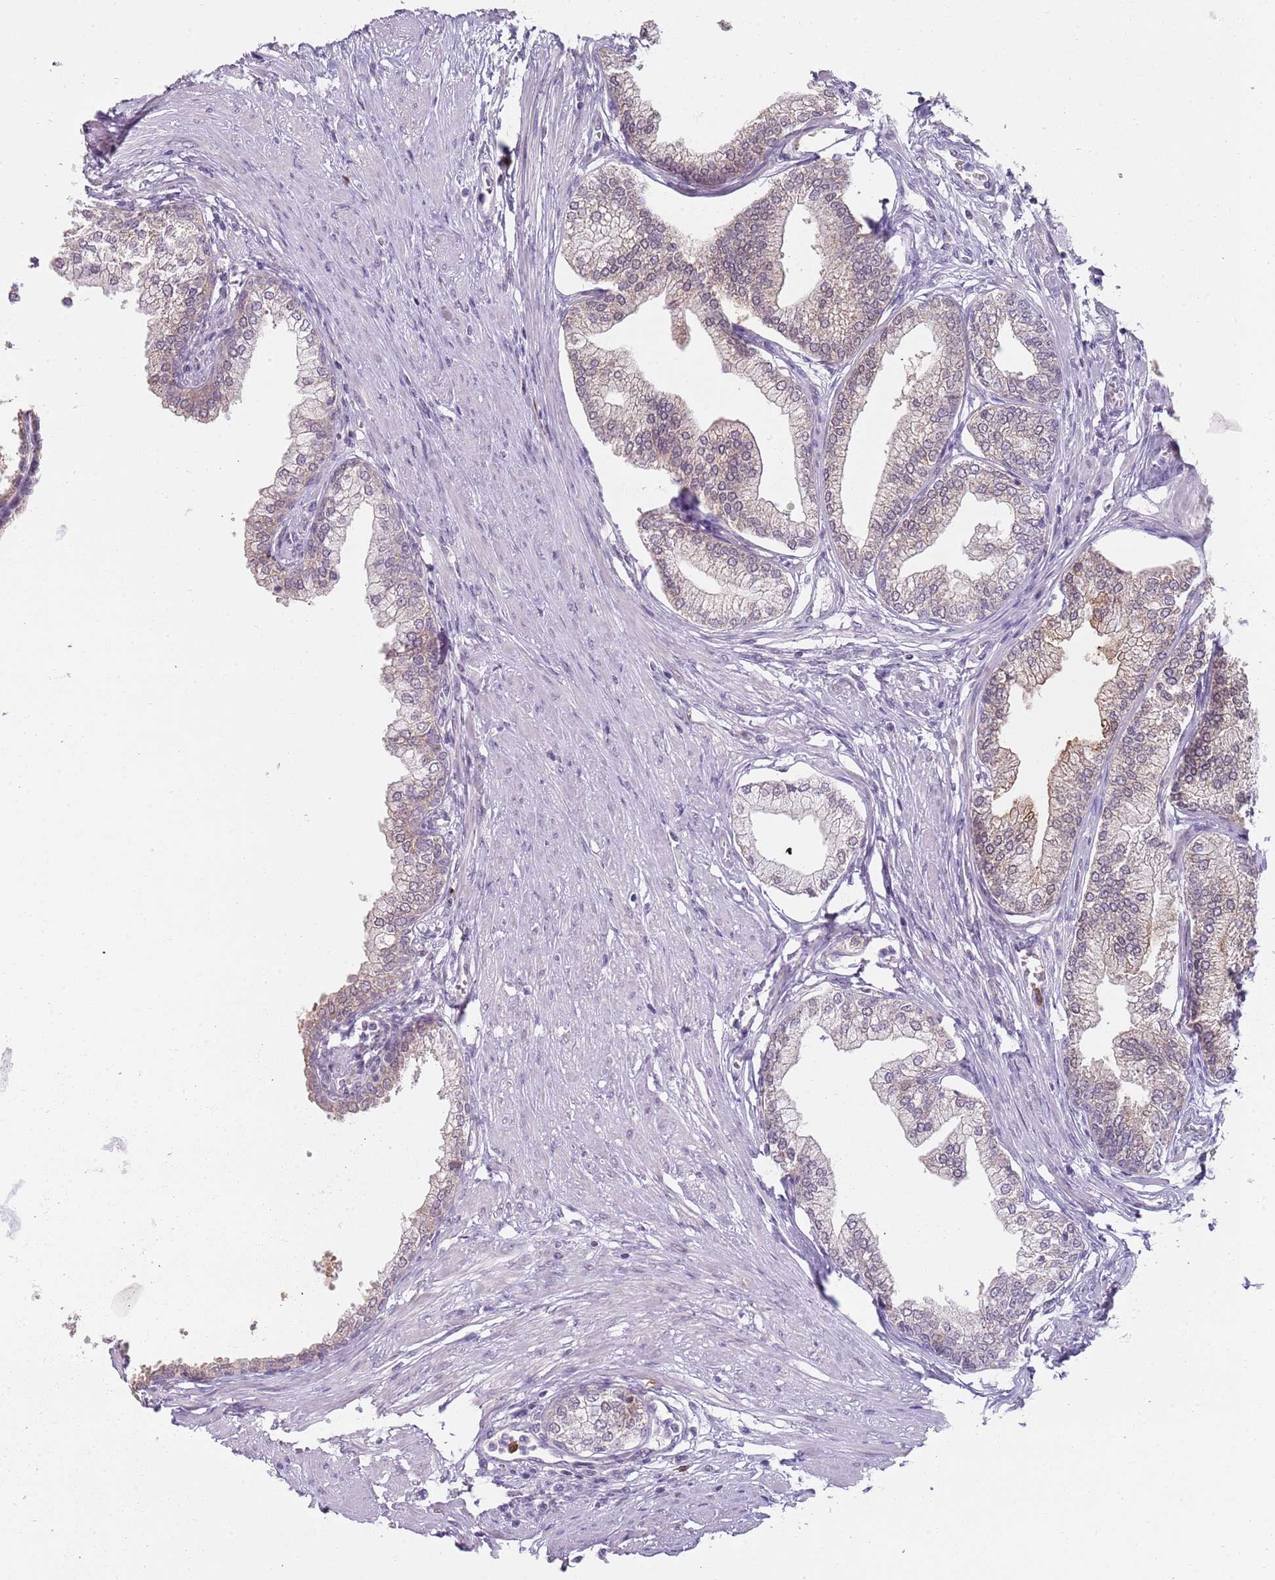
{"staining": {"intensity": "weak", "quantity": "25%-75%", "location": "cytoplasmic/membranous"}, "tissue": "prostate", "cell_type": "Glandular cells", "image_type": "normal", "snomed": [{"axis": "morphology", "description": "Normal tissue, NOS"}, {"axis": "morphology", "description": "Urothelial carcinoma, Low grade"}, {"axis": "topography", "description": "Urinary bladder"}, {"axis": "topography", "description": "Prostate"}], "caption": "Prostate stained for a protein demonstrates weak cytoplasmic/membranous positivity in glandular cells. (DAB IHC with brightfield microscopy, high magnification).", "gene": "SMARCAL1", "patient": {"sex": "male", "age": 60}}